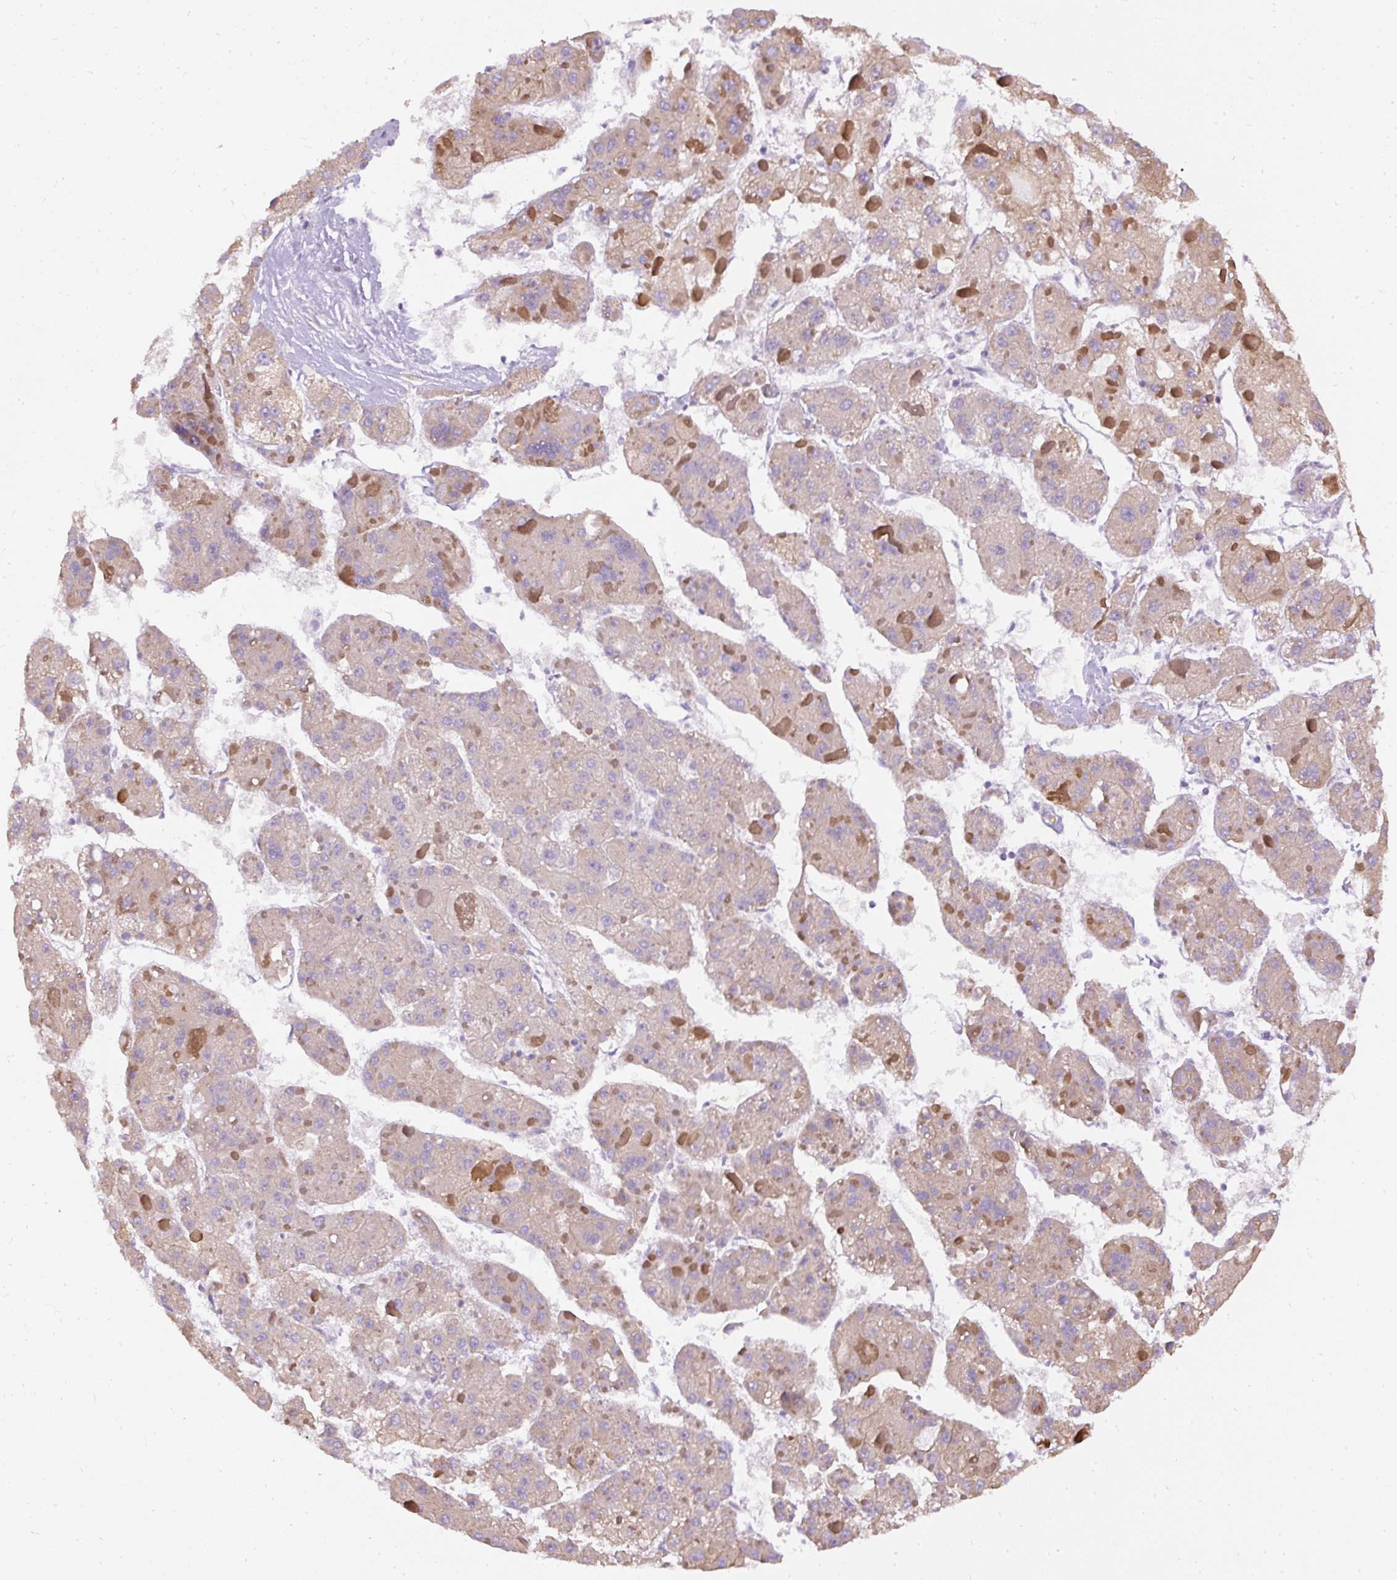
{"staining": {"intensity": "weak", "quantity": "<25%", "location": "cytoplasmic/membranous"}, "tissue": "liver cancer", "cell_type": "Tumor cells", "image_type": "cancer", "snomed": [{"axis": "morphology", "description": "Carcinoma, Hepatocellular, NOS"}, {"axis": "topography", "description": "Liver"}], "caption": "High power microscopy micrograph of an immunohistochemistry image of liver hepatocellular carcinoma, revealing no significant staining in tumor cells.", "gene": "FAM149A", "patient": {"sex": "female", "age": 73}}